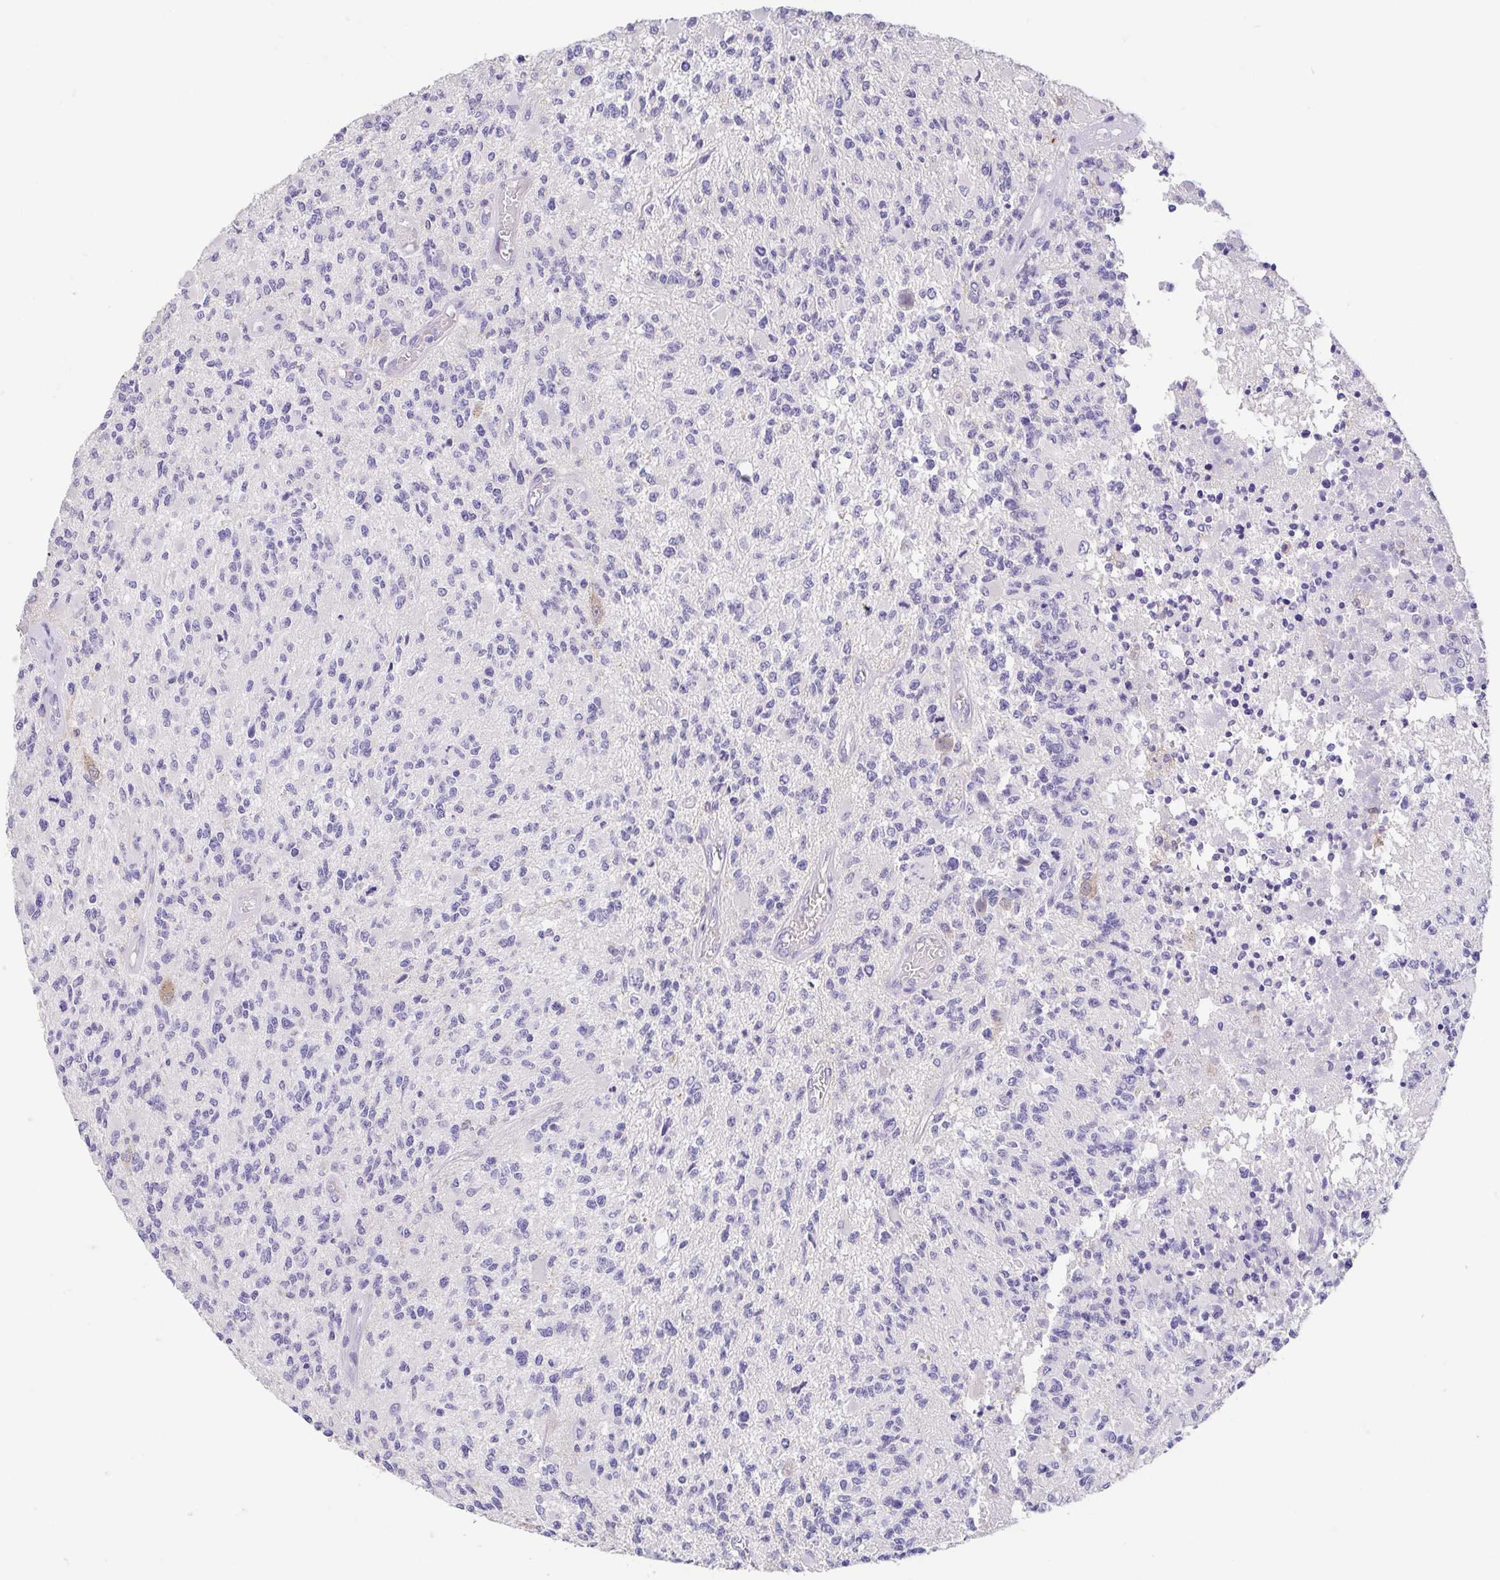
{"staining": {"intensity": "negative", "quantity": "none", "location": "none"}, "tissue": "glioma", "cell_type": "Tumor cells", "image_type": "cancer", "snomed": [{"axis": "morphology", "description": "Glioma, malignant, High grade"}, {"axis": "topography", "description": "Brain"}], "caption": "A micrograph of human malignant glioma (high-grade) is negative for staining in tumor cells.", "gene": "FABP3", "patient": {"sex": "female", "age": 63}}